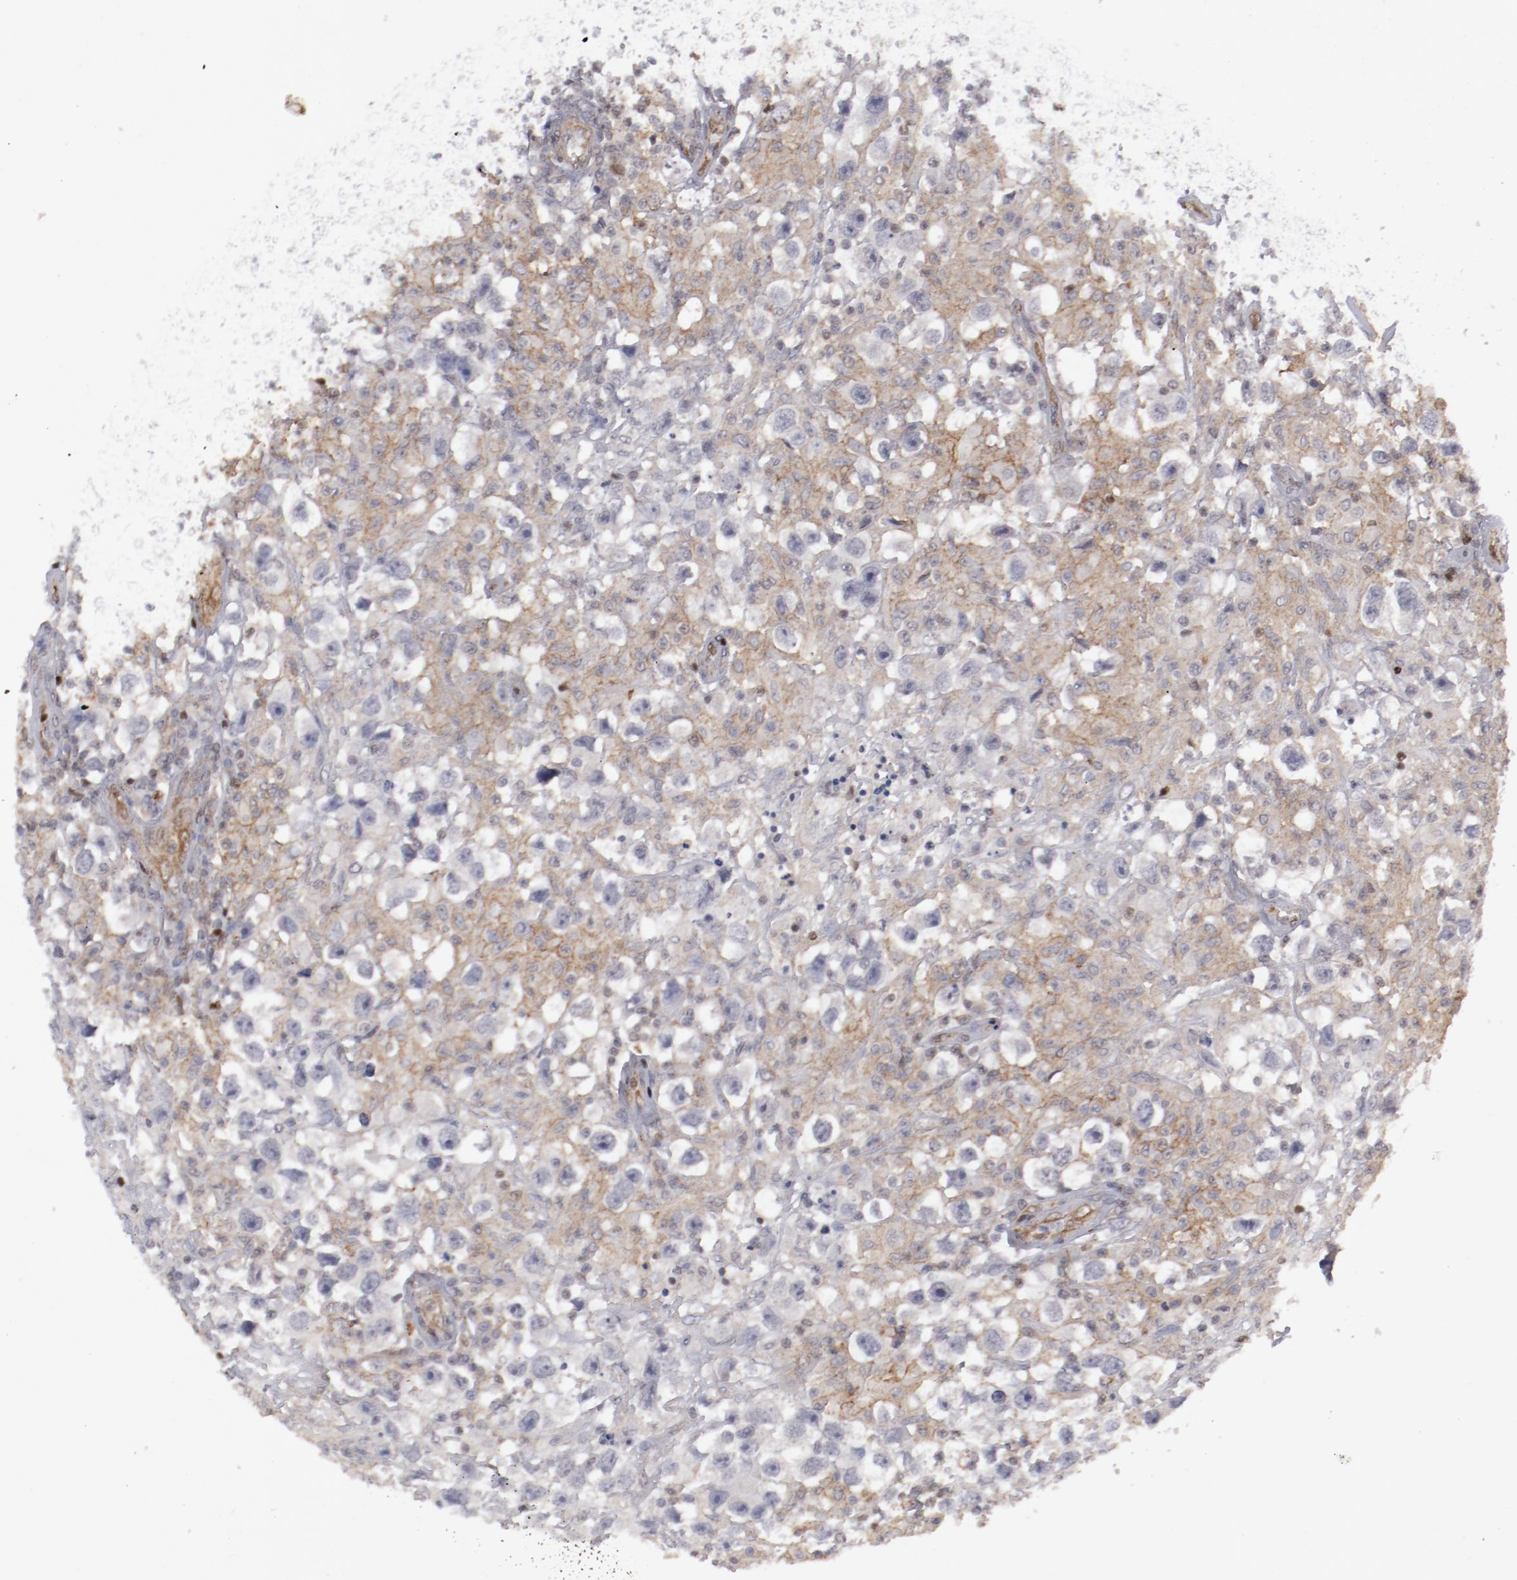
{"staining": {"intensity": "weak", "quantity": "25%-75%", "location": "cytoplasmic/membranous"}, "tissue": "testis cancer", "cell_type": "Tumor cells", "image_type": "cancer", "snomed": [{"axis": "morphology", "description": "Seminoma, NOS"}, {"axis": "topography", "description": "Testis"}], "caption": "Immunohistochemical staining of seminoma (testis) exhibits low levels of weak cytoplasmic/membranous staining in about 25%-75% of tumor cells.", "gene": "LEF1", "patient": {"sex": "male", "age": 34}}